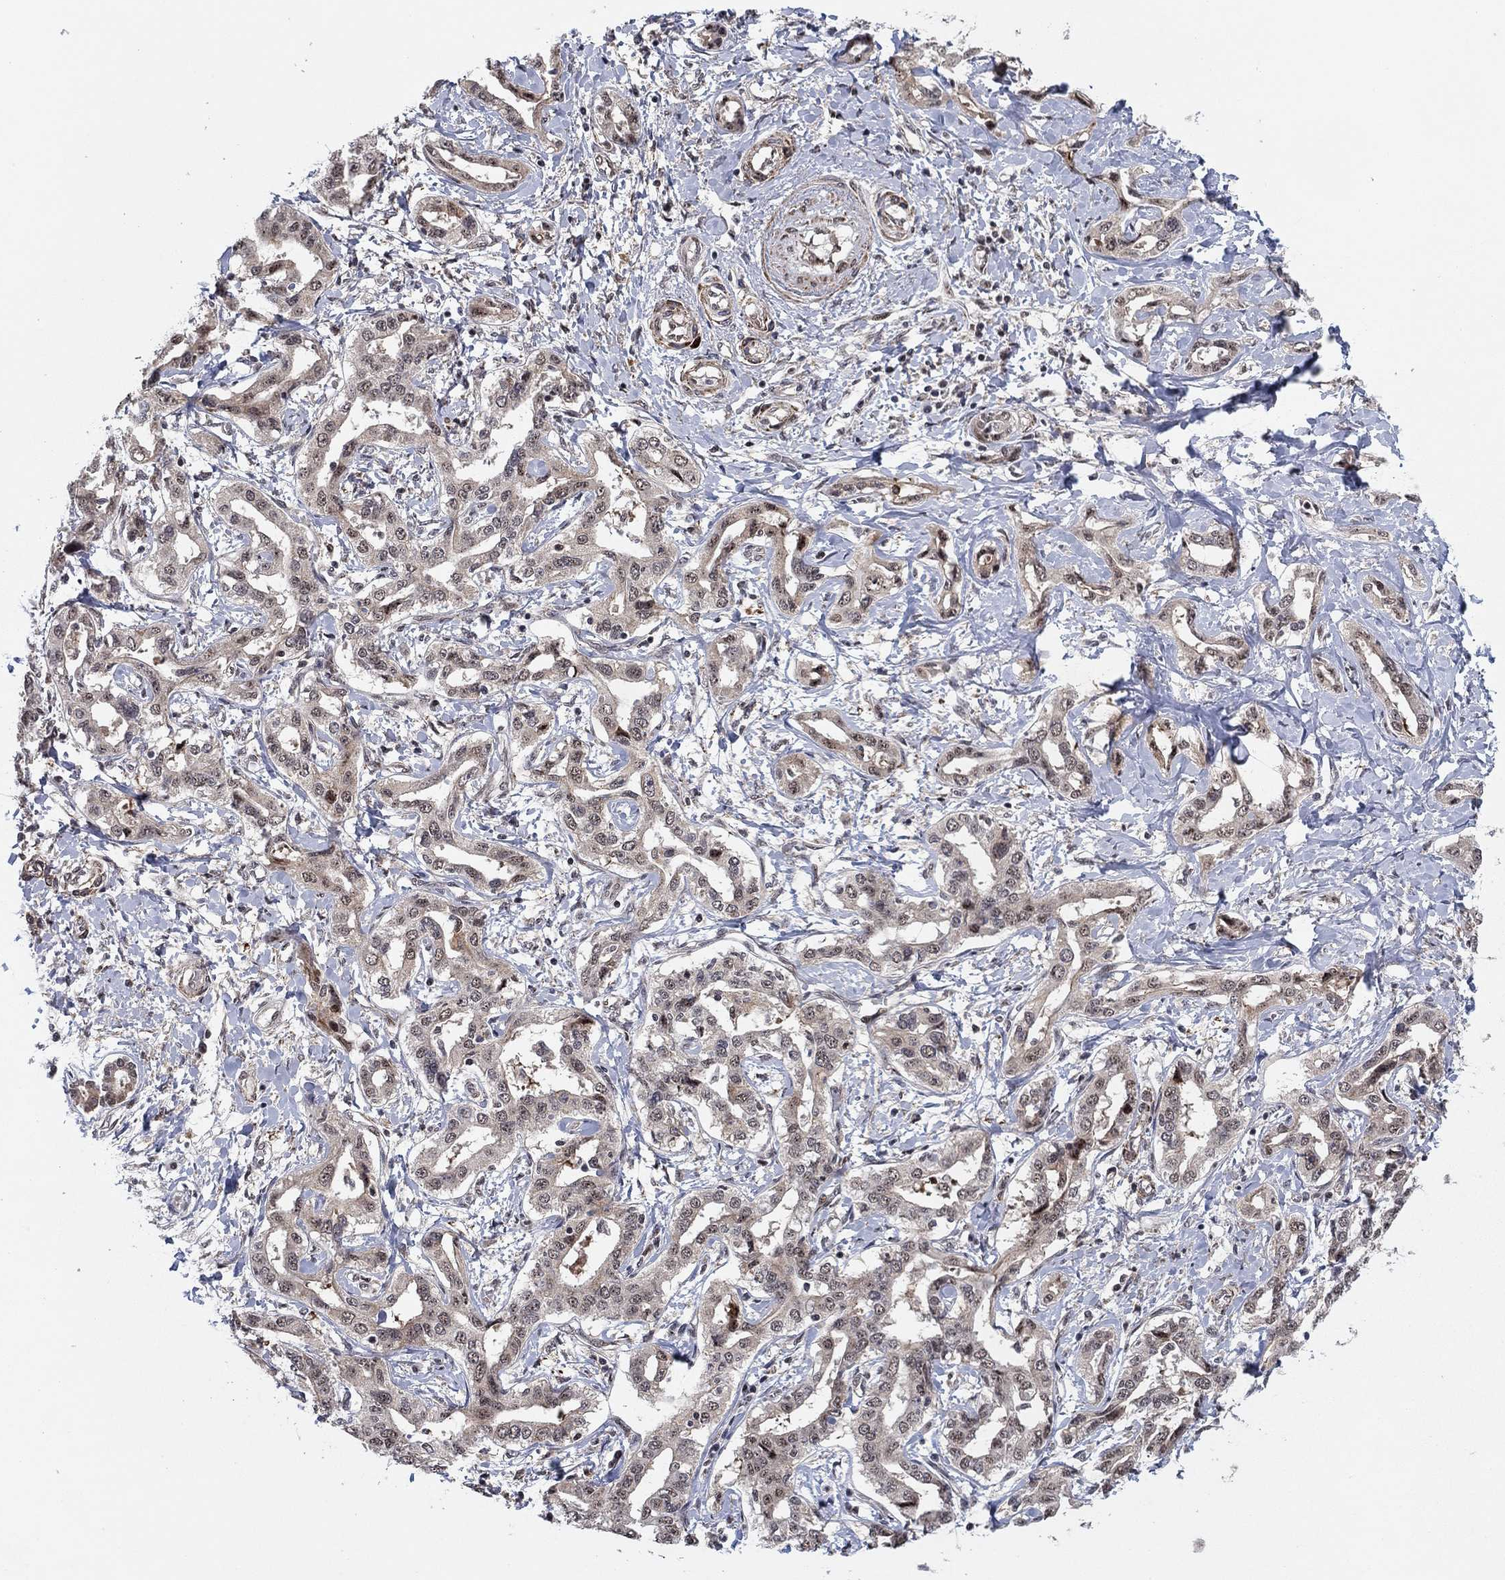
{"staining": {"intensity": "weak", "quantity": "25%-75%", "location": "cytoplasmic/membranous"}, "tissue": "liver cancer", "cell_type": "Tumor cells", "image_type": "cancer", "snomed": [{"axis": "morphology", "description": "Cholangiocarcinoma"}, {"axis": "topography", "description": "Liver"}], "caption": "Immunohistochemistry (IHC) image of liver cancer stained for a protein (brown), which demonstrates low levels of weak cytoplasmic/membranous positivity in approximately 25%-75% of tumor cells.", "gene": "ZNF395", "patient": {"sex": "male", "age": 59}}